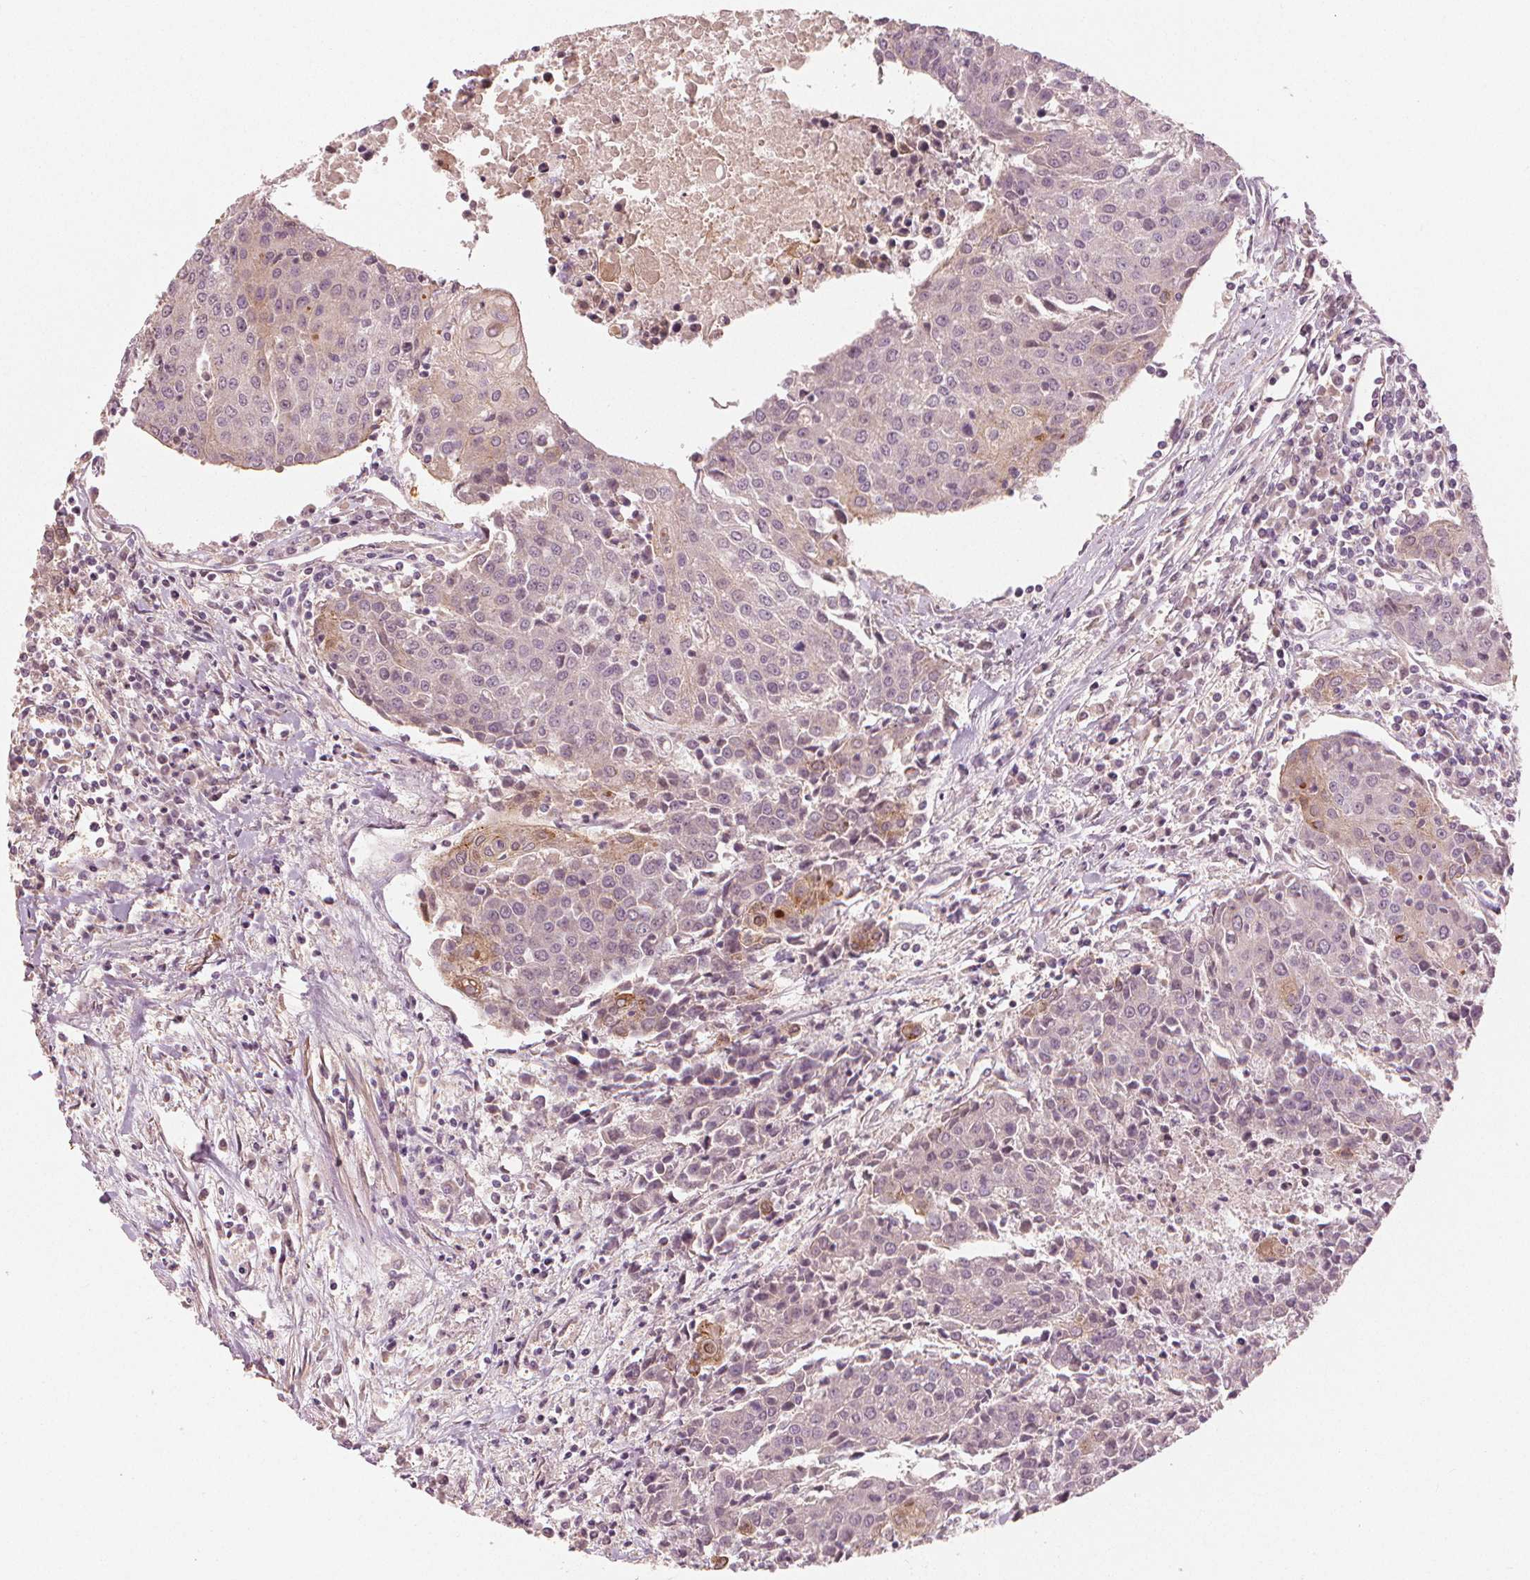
{"staining": {"intensity": "negative", "quantity": "none", "location": "none"}, "tissue": "urothelial cancer", "cell_type": "Tumor cells", "image_type": "cancer", "snomed": [{"axis": "morphology", "description": "Urothelial carcinoma, High grade"}, {"axis": "topography", "description": "Urinary bladder"}], "caption": "Immunohistochemical staining of urothelial carcinoma (high-grade) exhibits no significant staining in tumor cells. The staining was performed using DAB (3,3'-diaminobenzidine) to visualize the protein expression in brown, while the nuclei were stained in blue with hematoxylin (Magnification: 20x).", "gene": "CLBA1", "patient": {"sex": "female", "age": 85}}